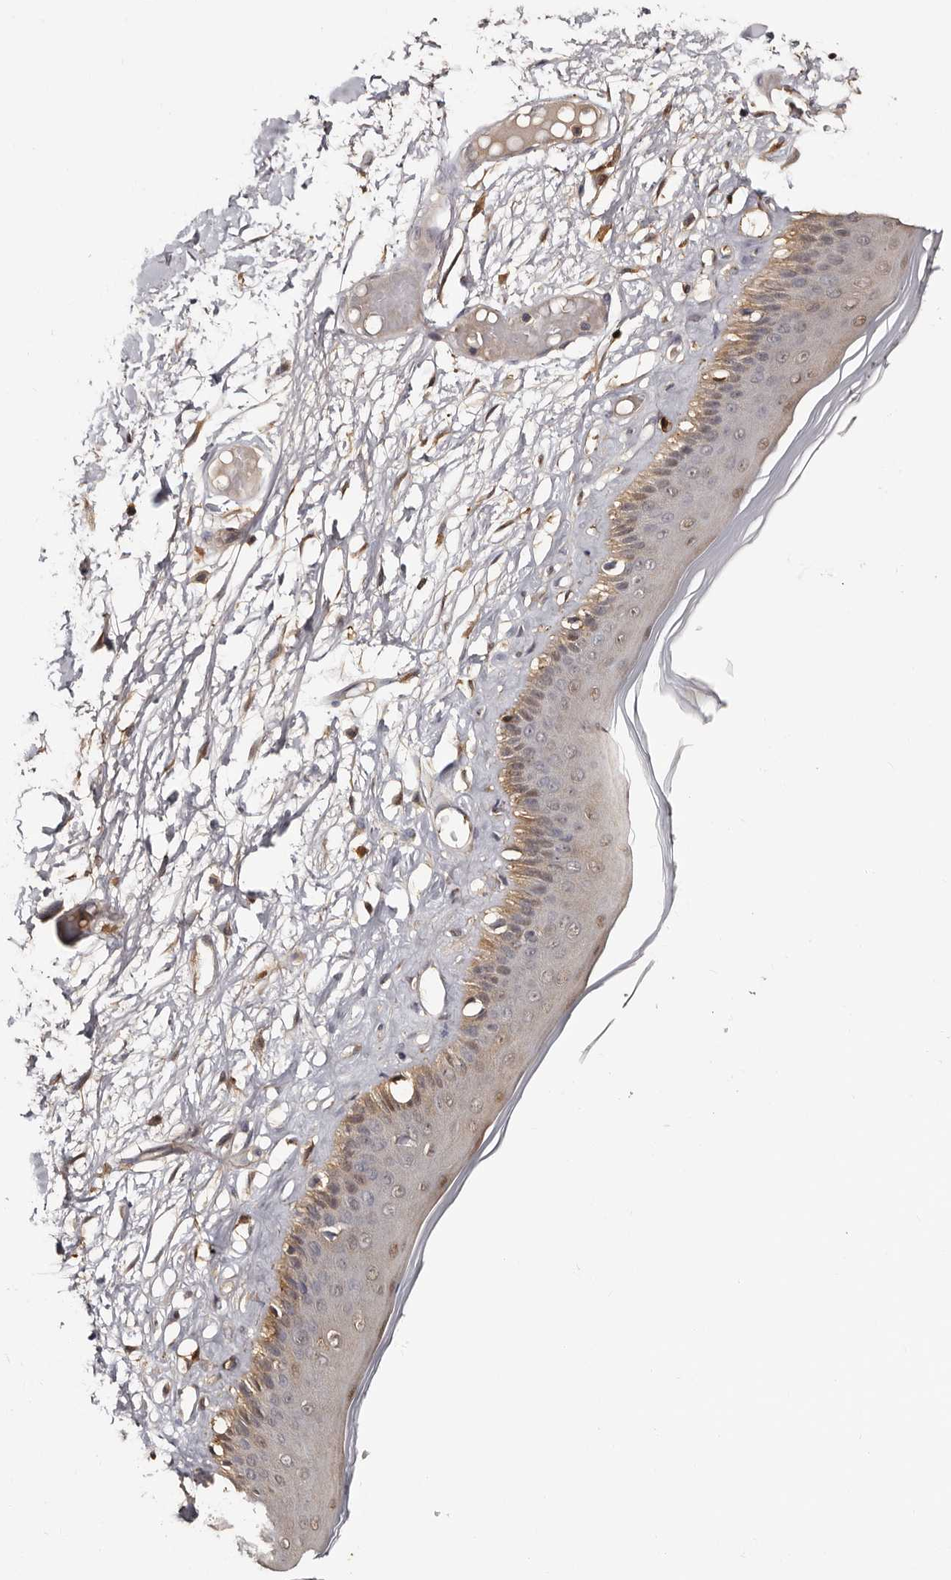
{"staining": {"intensity": "moderate", "quantity": "<25%", "location": "cytoplasmic/membranous,nuclear"}, "tissue": "skin", "cell_type": "Epidermal cells", "image_type": "normal", "snomed": [{"axis": "morphology", "description": "Normal tissue, NOS"}, {"axis": "topography", "description": "Vulva"}], "caption": "DAB (3,3'-diaminobenzidine) immunohistochemical staining of normal skin reveals moderate cytoplasmic/membranous,nuclear protein expression in approximately <25% of epidermal cells.", "gene": "DNPH1", "patient": {"sex": "female", "age": 73}}